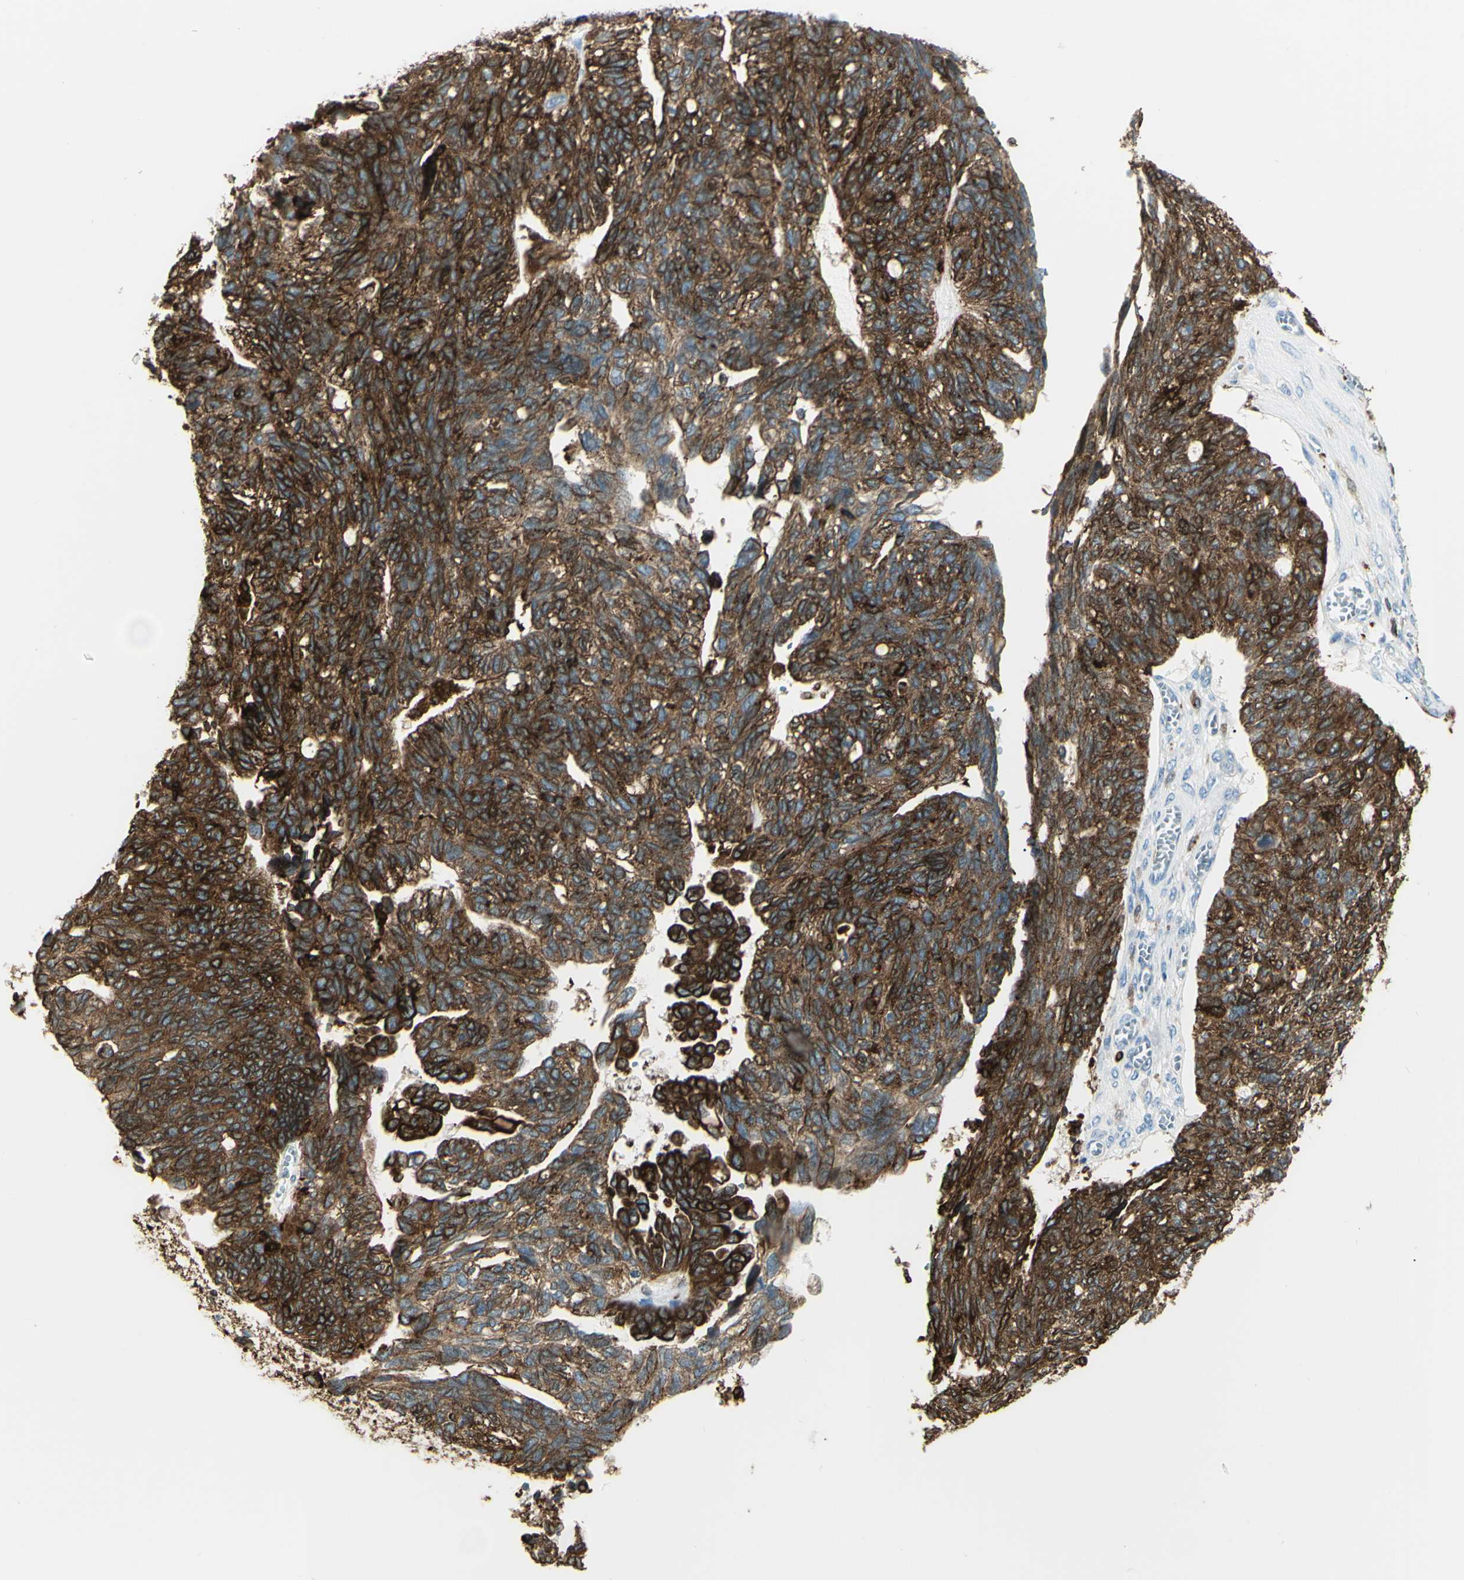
{"staining": {"intensity": "strong", "quantity": ">75%", "location": "cytoplasmic/membranous"}, "tissue": "ovarian cancer", "cell_type": "Tumor cells", "image_type": "cancer", "snomed": [{"axis": "morphology", "description": "Cystadenocarcinoma, serous, NOS"}, {"axis": "topography", "description": "Ovary"}], "caption": "IHC image of human ovarian serous cystadenocarcinoma stained for a protein (brown), which displays high levels of strong cytoplasmic/membranous expression in approximately >75% of tumor cells.", "gene": "CD74", "patient": {"sex": "female", "age": 79}}